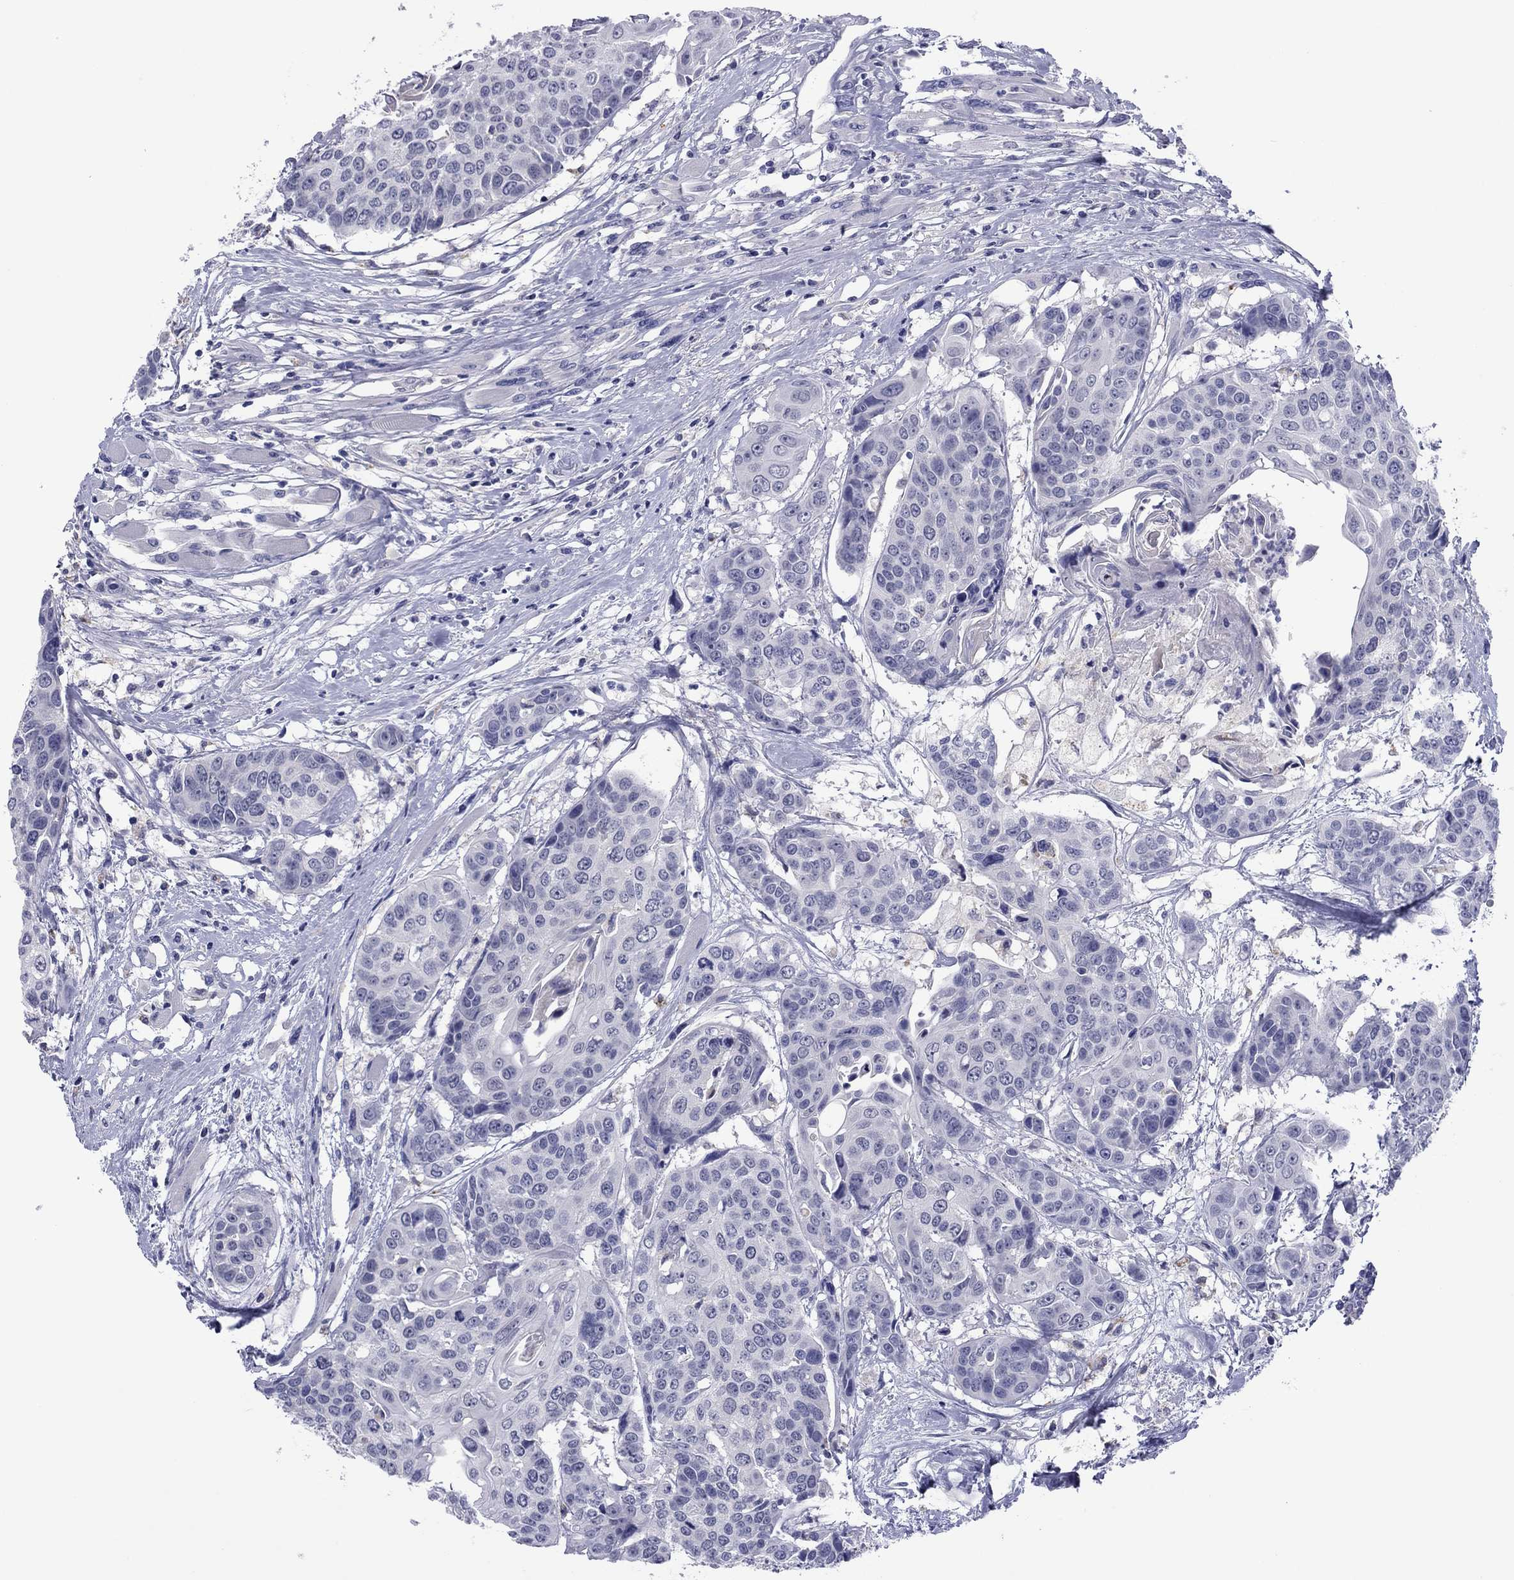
{"staining": {"intensity": "negative", "quantity": "none", "location": "none"}, "tissue": "head and neck cancer", "cell_type": "Tumor cells", "image_type": "cancer", "snomed": [{"axis": "morphology", "description": "Squamous cell carcinoma, NOS"}, {"axis": "topography", "description": "Oral tissue"}, {"axis": "topography", "description": "Head-Neck"}], "caption": "This is an IHC photomicrograph of human squamous cell carcinoma (head and neck). There is no positivity in tumor cells.", "gene": "TCFL5", "patient": {"sex": "male", "age": 56}}